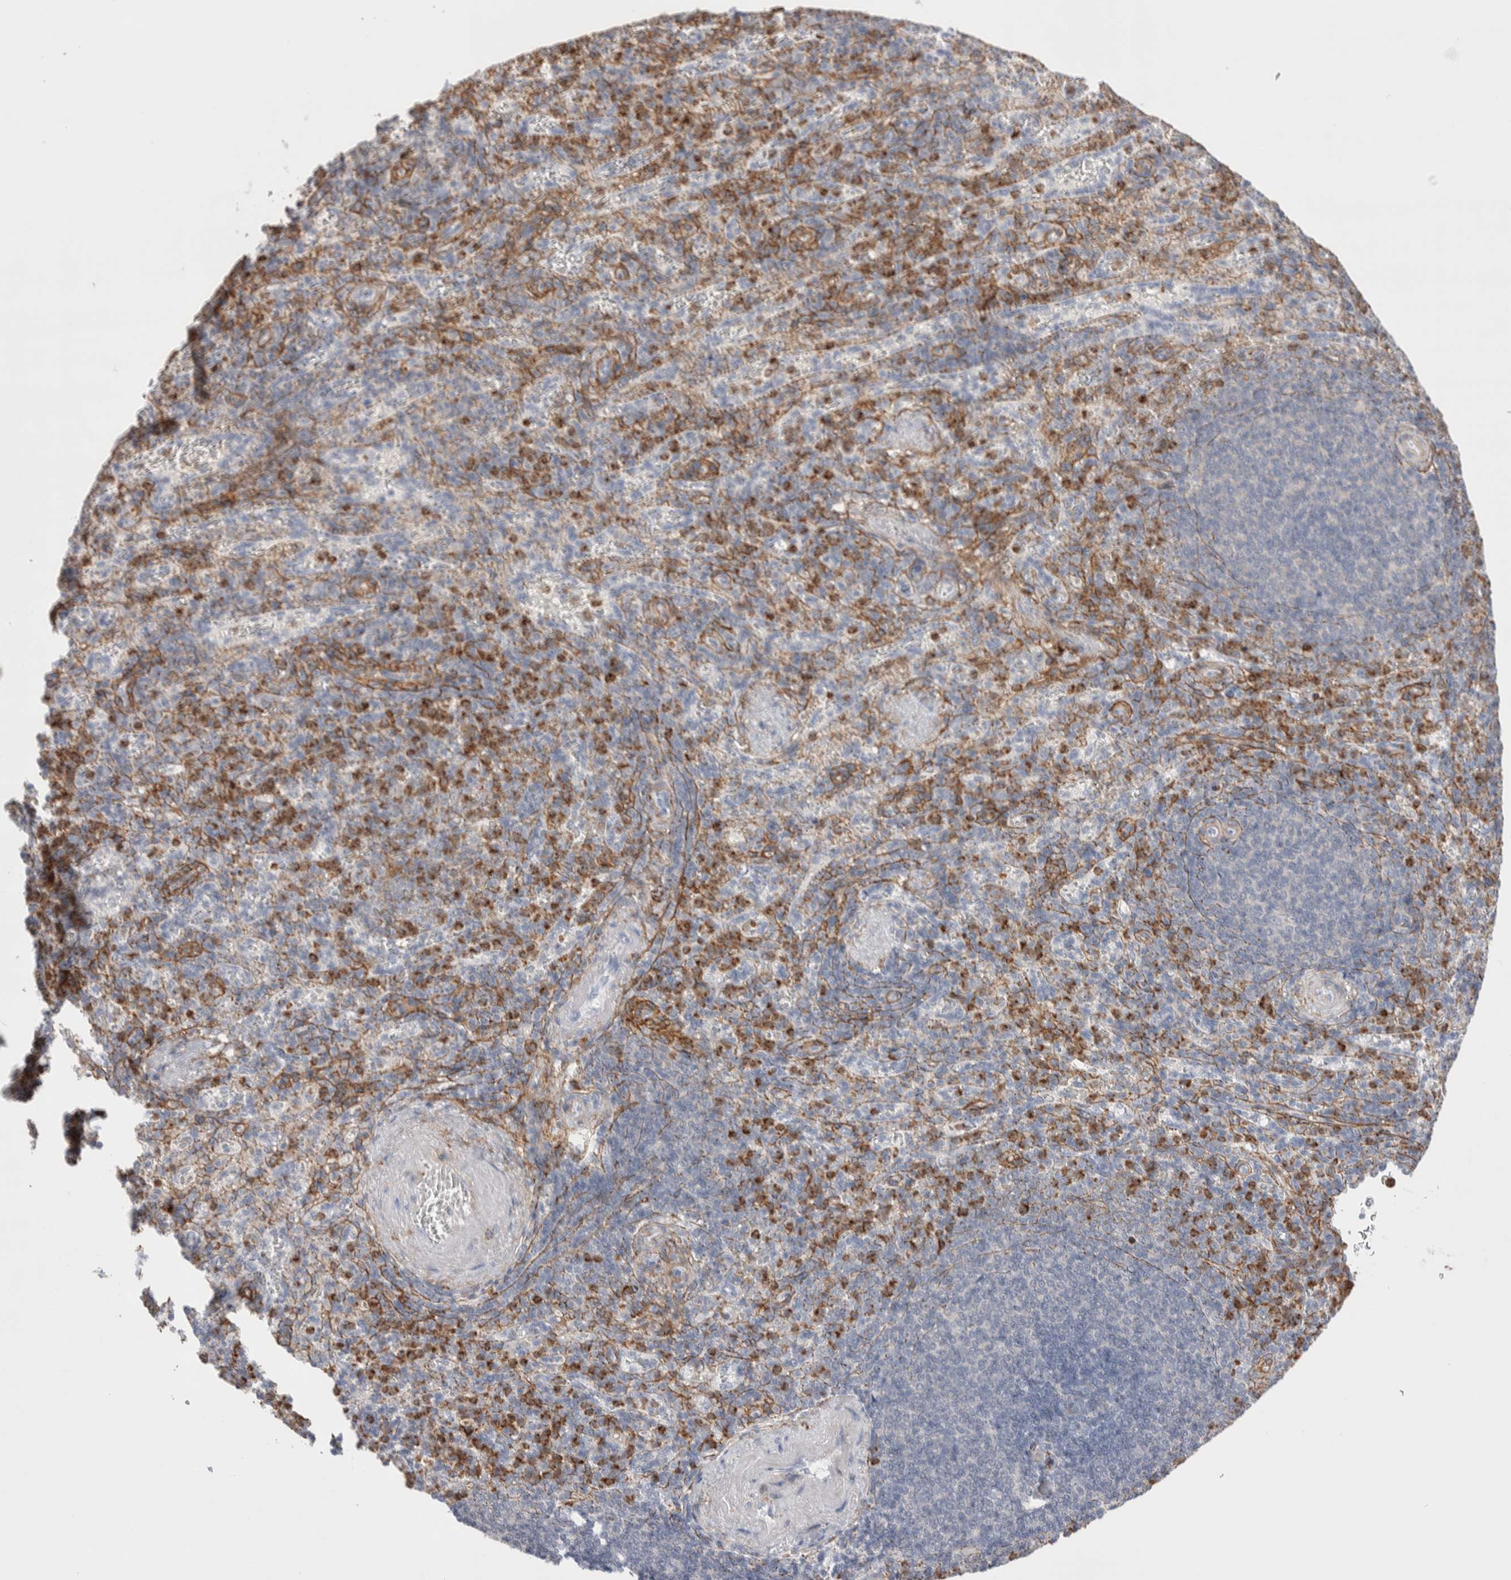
{"staining": {"intensity": "strong", "quantity": "25%-75%", "location": "nuclear"}, "tissue": "spleen", "cell_type": "Cells in red pulp", "image_type": "normal", "snomed": [{"axis": "morphology", "description": "Normal tissue, NOS"}, {"axis": "topography", "description": "Spleen"}], "caption": "Cells in red pulp show strong nuclear expression in about 25%-75% of cells in unremarkable spleen. The staining was performed using DAB, with brown indicating positive protein expression. Nuclei are stained blue with hematoxylin.", "gene": "SEPTIN4", "patient": {"sex": "female", "age": 74}}